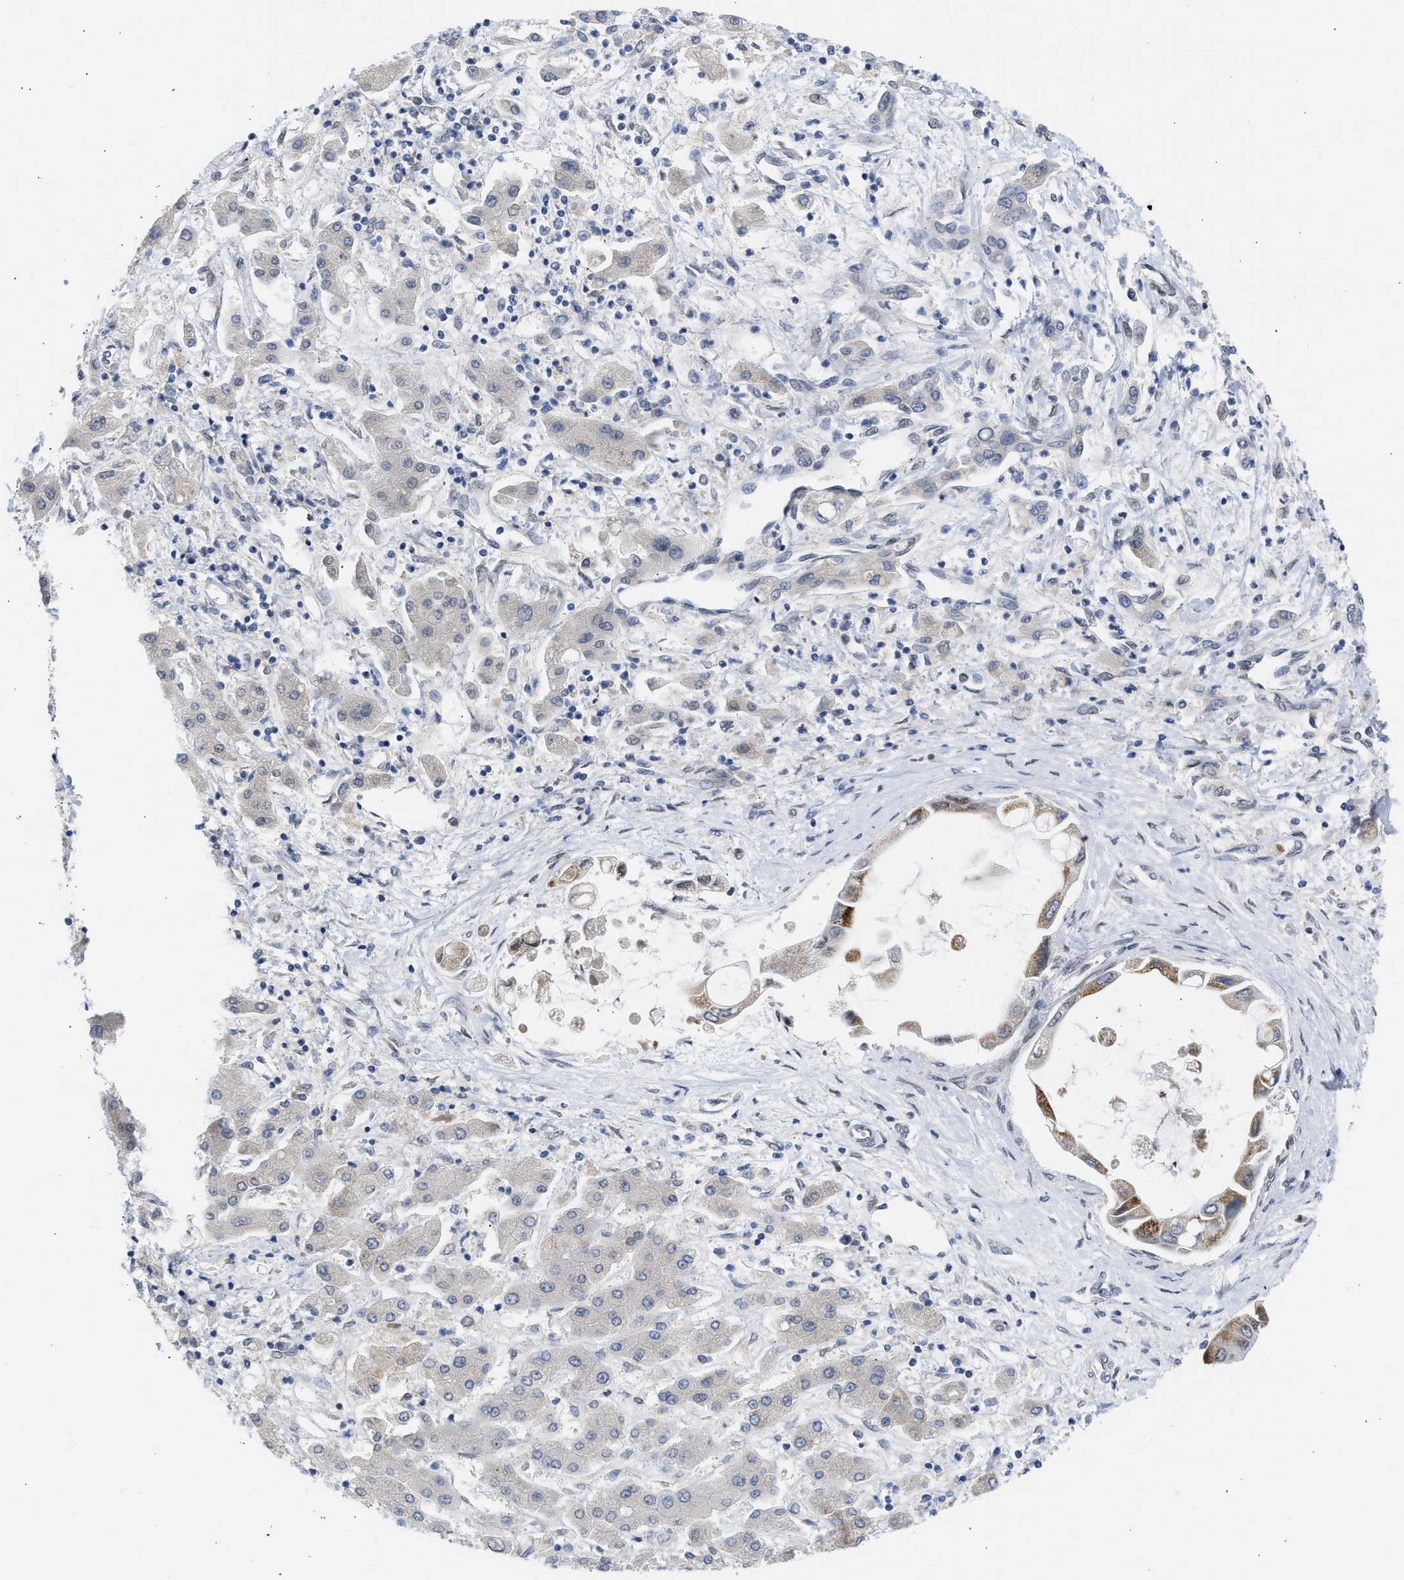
{"staining": {"intensity": "moderate", "quantity": "25%-75%", "location": "cytoplasmic/membranous"}, "tissue": "liver cancer", "cell_type": "Tumor cells", "image_type": "cancer", "snomed": [{"axis": "morphology", "description": "Cholangiocarcinoma"}, {"axis": "topography", "description": "Liver"}], "caption": "Liver cancer (cholangiocarcinoma) stained for a protein (brown) displays moderate cytoplasmic/membranous positive staining in about 25%-75% of tumor cells.", "gene": "NUP35", "patient": {"sex": "male", "age": 50}}